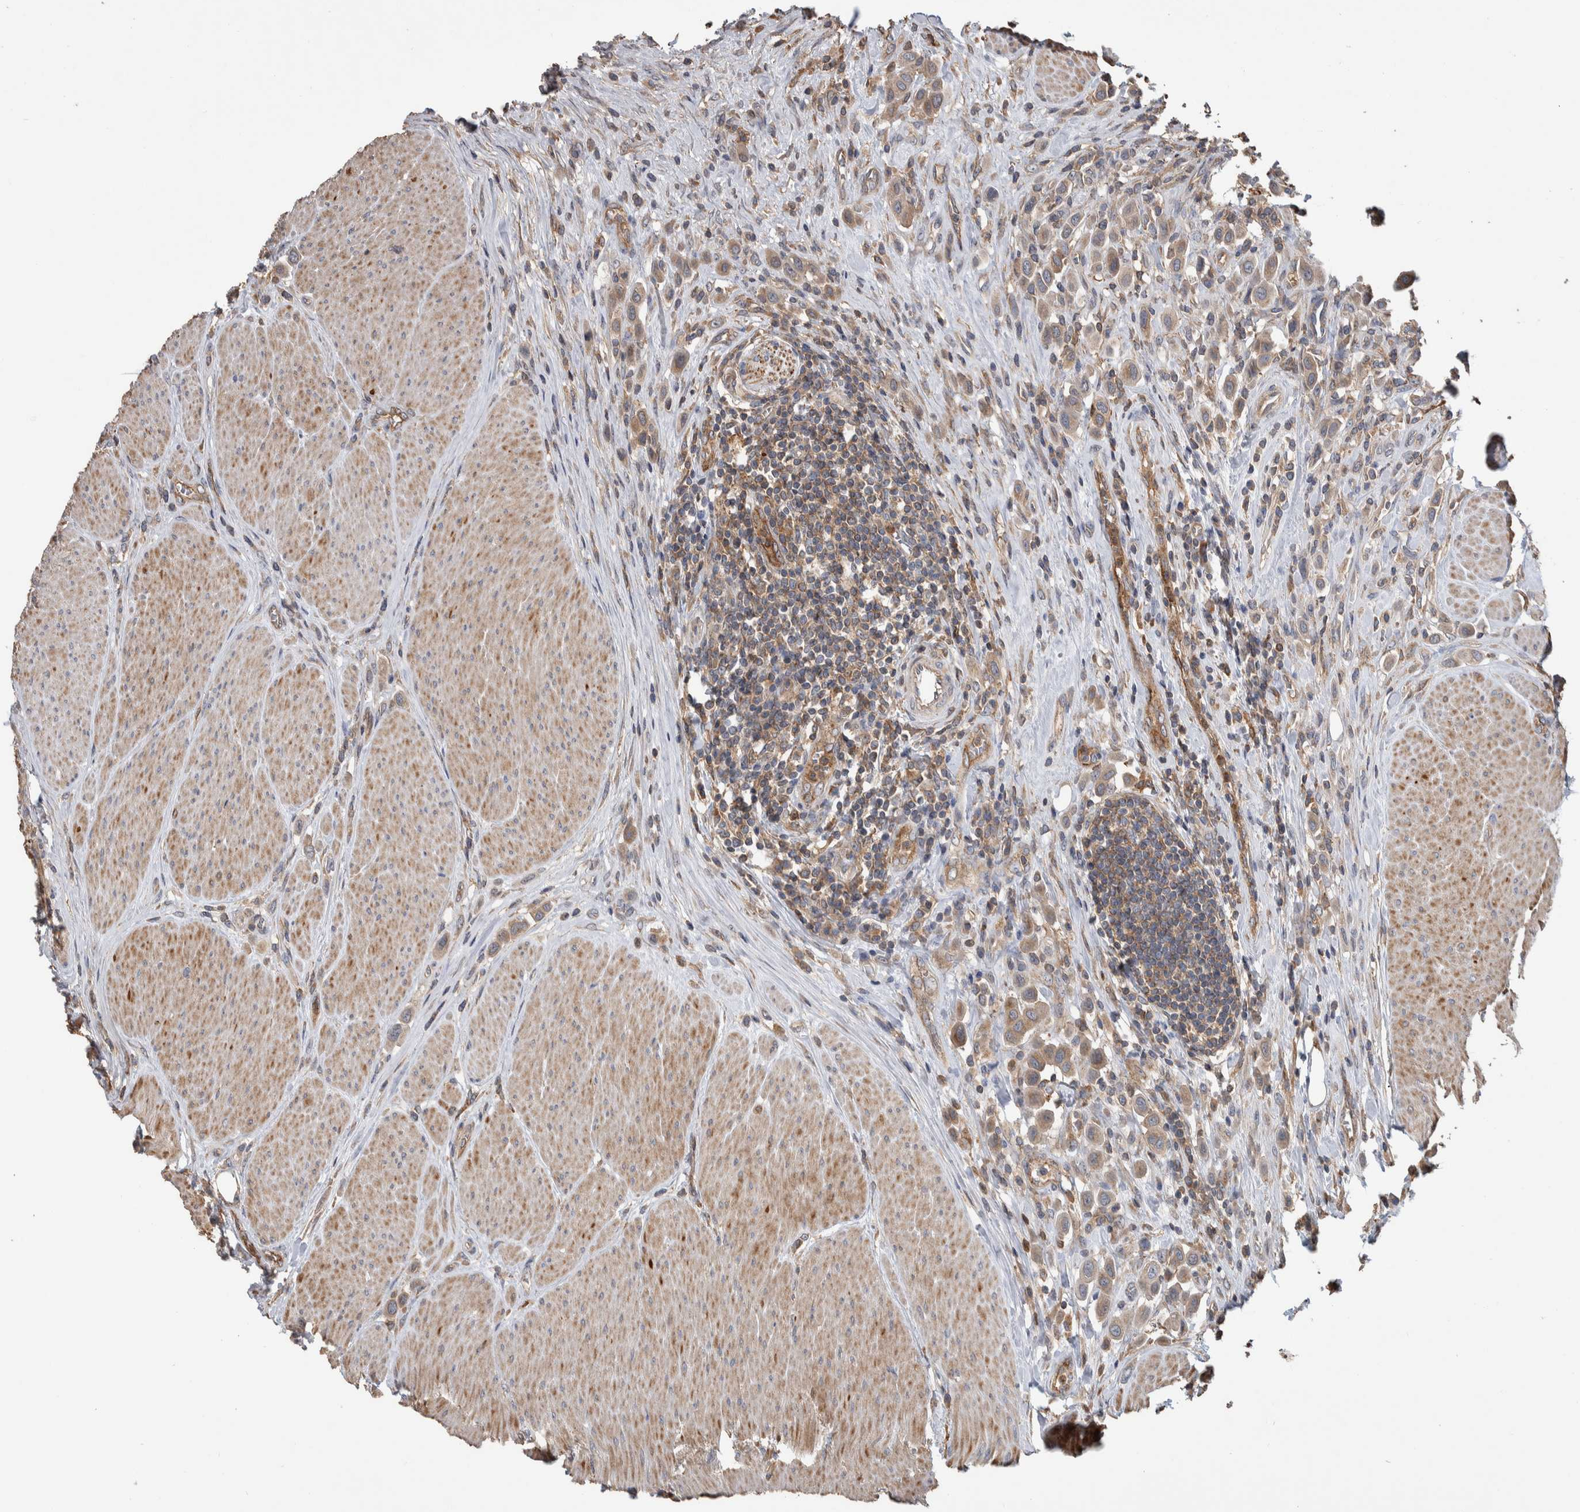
{"staining": {"intensity": "weak", "quantity": ">75%", "location": "cytoplasmic/membranous"}, "tissue": "urothelial cancer", "cell_type": "Tumor cells", "image_type": "cancer", "snomed": [{"axis": "morphology", "description": "Urothelial carcinoma, High grade"}, {"axis": "topography", "description": "Urinary bladder"}], "caption": "The immunohistochemical stain shows weak cytoplasmic/membranous positivity in tumor cells of urothelial cancer tissue.", "gene": "SDCBP", "patient": {"sex": "male", "age": 50}}